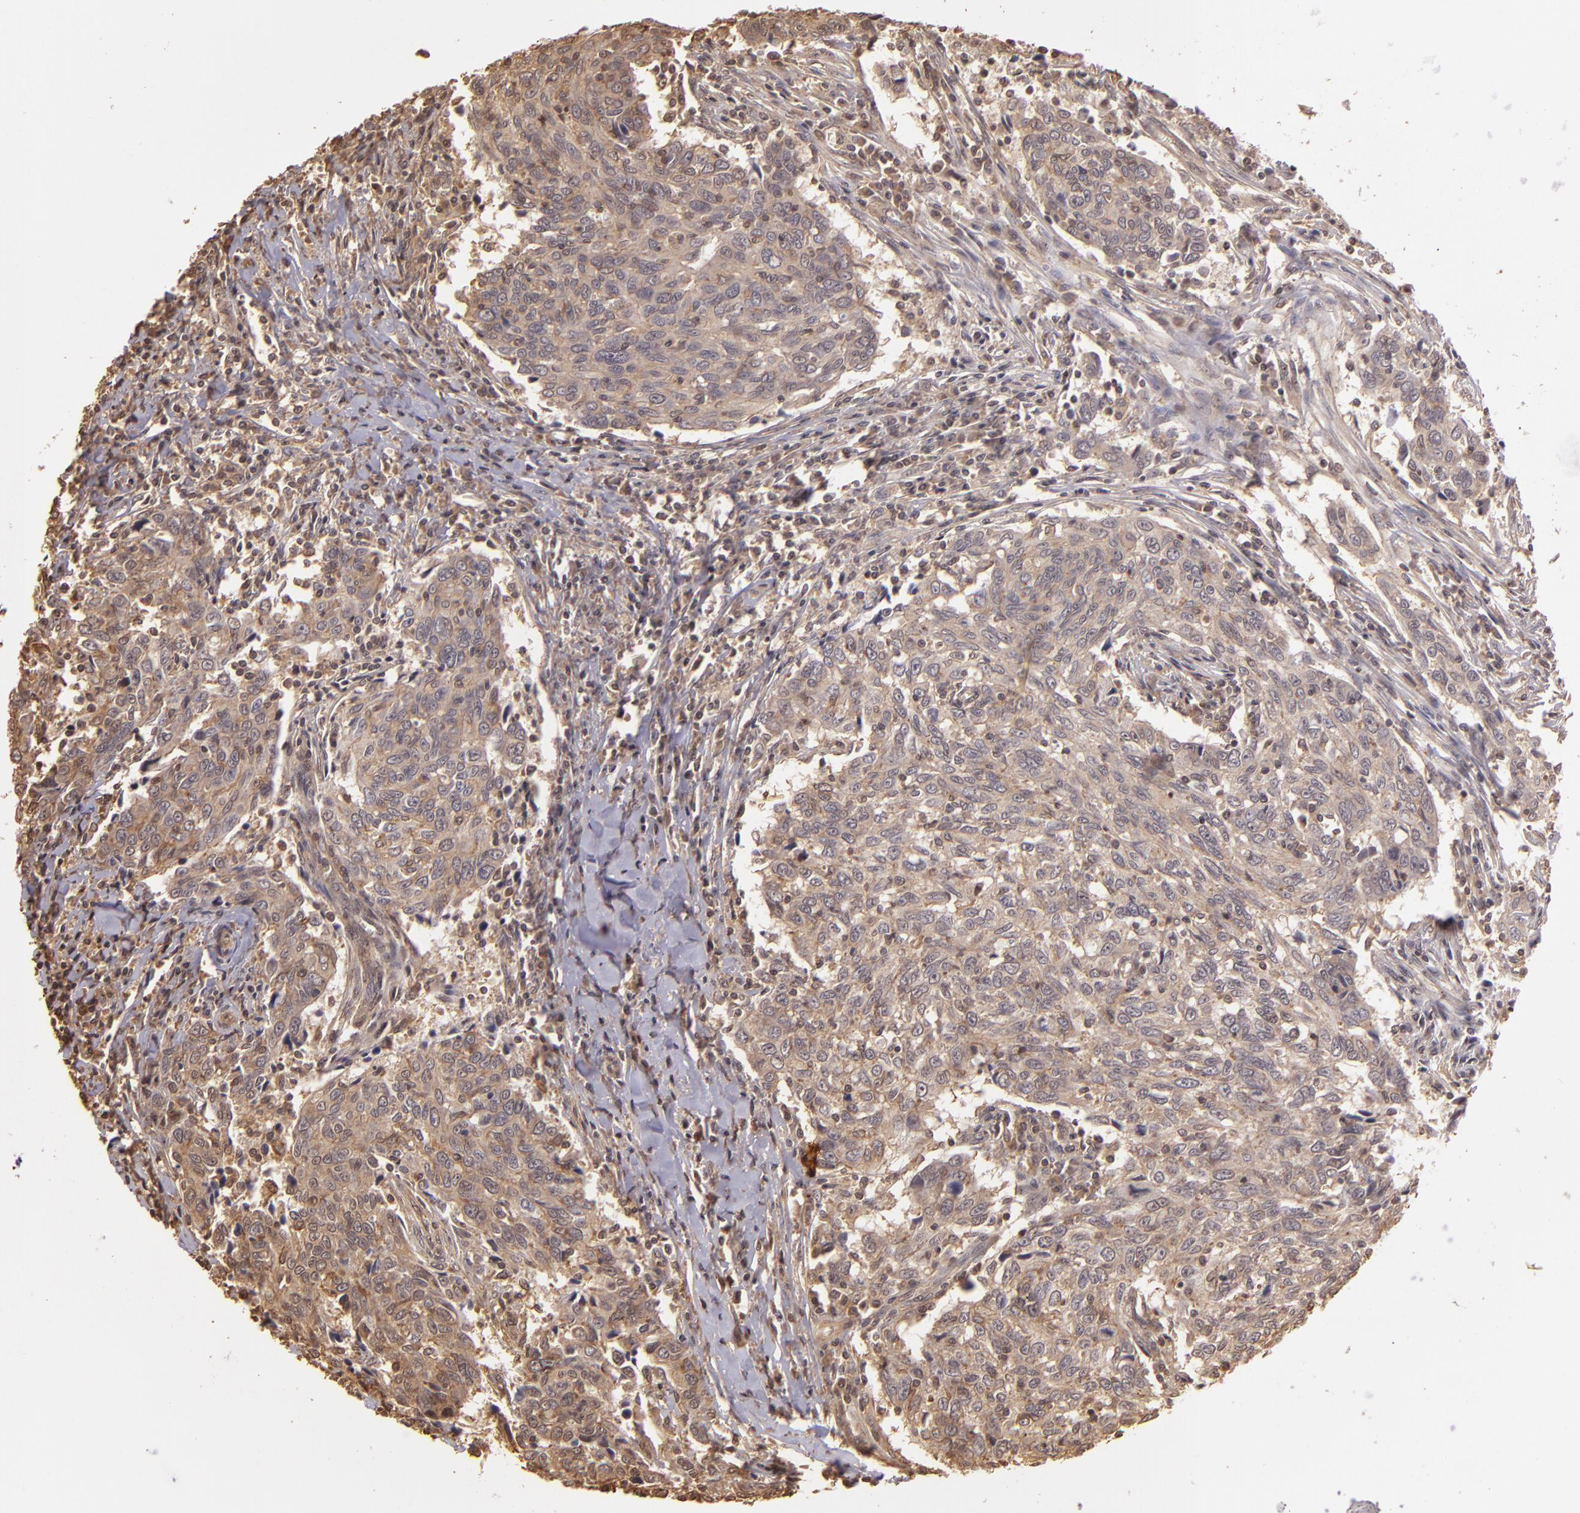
{"staining": {"intensity": "weak", "quantity": ">75%", "location": "cytoplasmic/membranous"}, "tissue": "breast cancer", "cell_type": "Tumor cells", "image_type": "cancer", "snomed": [{"axis": "morphology", "description": "Duct carcinoma"}, {"axis": "topography", "description": "Breast"}], "caption": "A low amount of weak cytoplasmic/membranous staining is seen in approximately >75% of tumor cells in breast invasive ductal carcinoma tissue.", "gene": "ARPC2", "patient": {"sex": "female", "age": 50}}